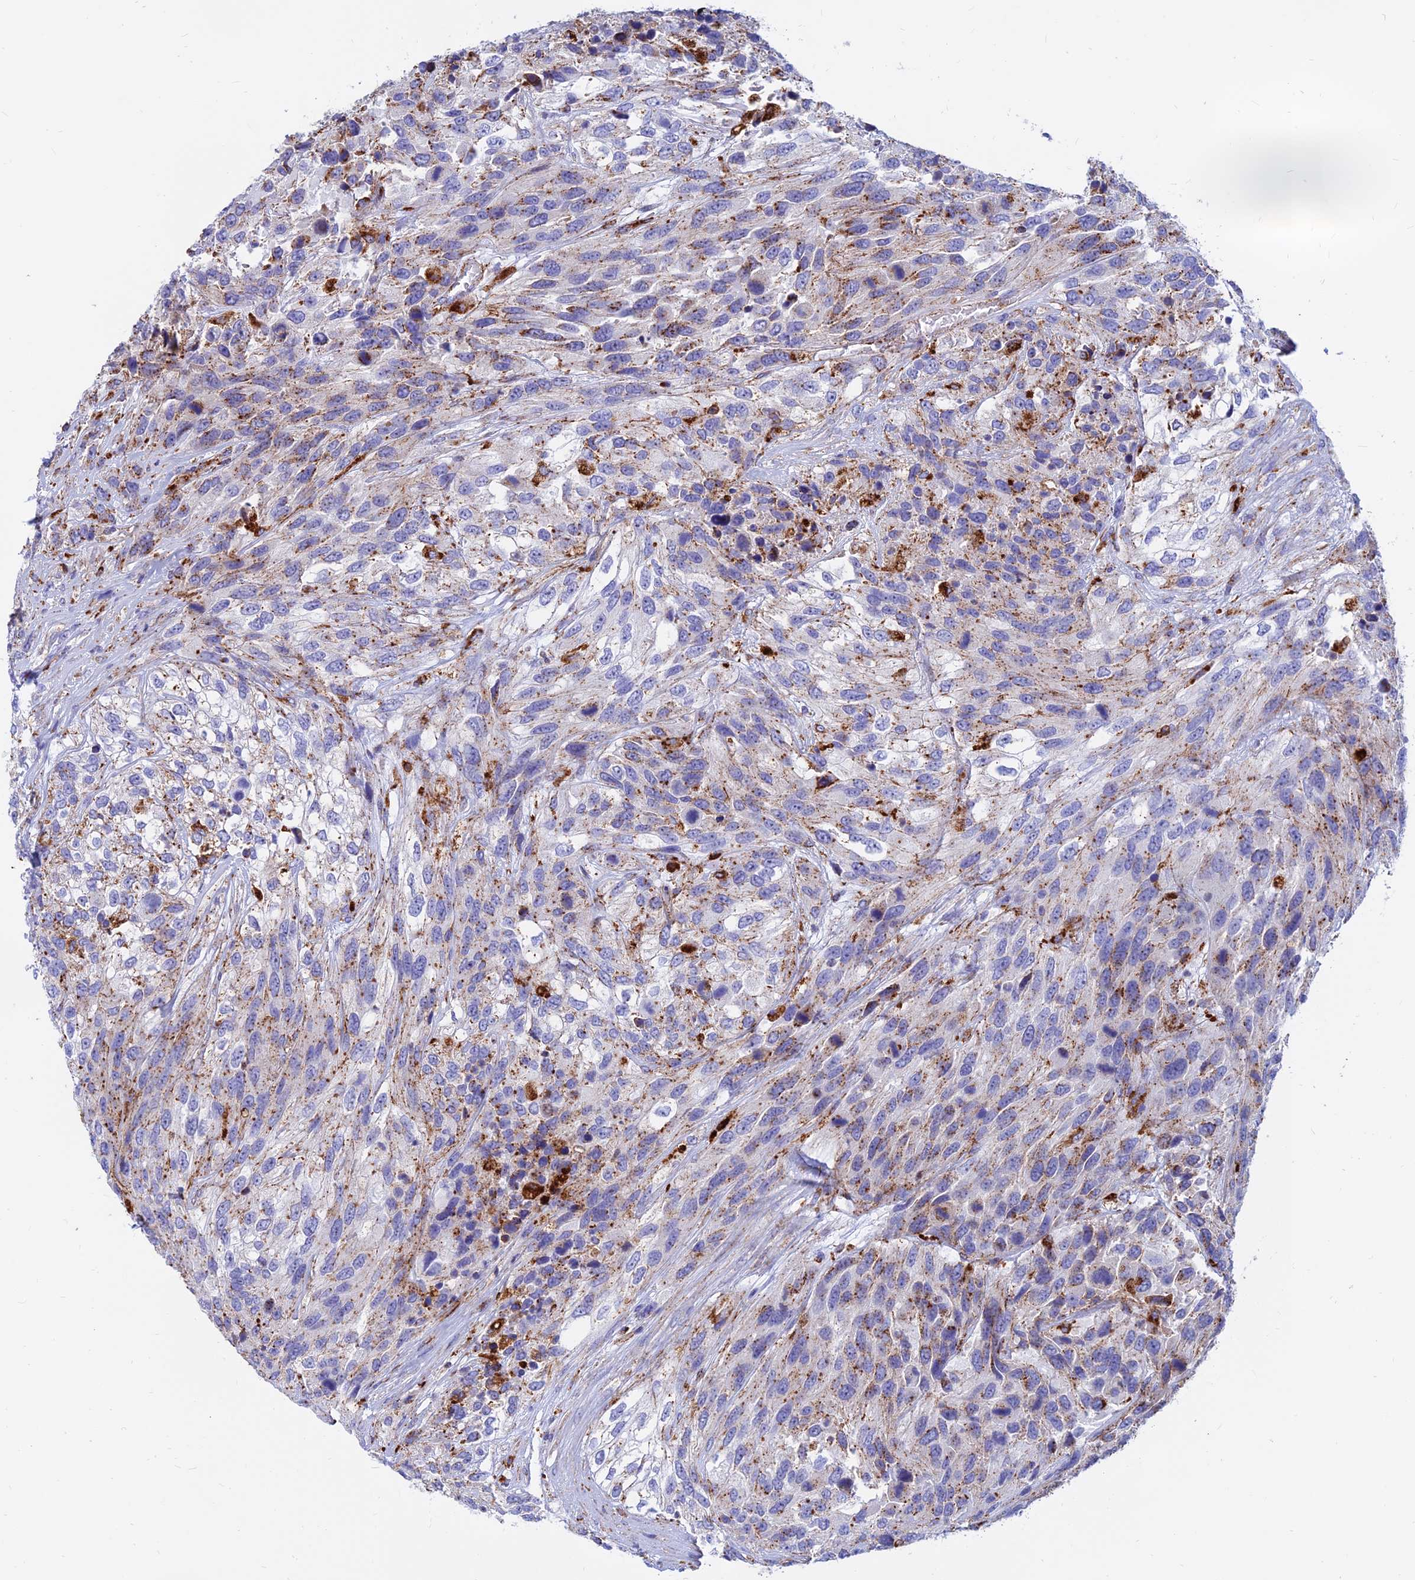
{"staining": {"intensity": "moderate", "quantity": "<25%", "location": "cytoplasmic/membranous"}, "tissue": "urothelial cancer", "cell_type": "Tumor cells", "image_type": "cancer", "snomed": [{"axis": "morphology", "description": "Urothelial carcinoma, High grade"}, {"axis": "topography", "description": "Urinary bladder"}], "caption": "The immunohistochemical stain labels moderate cytoplasmic/membranous positivity in tumor cells of high-grade urothelial carcinoma tissue.", "gene": "SPNS1", "patient": {"sex": "female", "age": 70}}